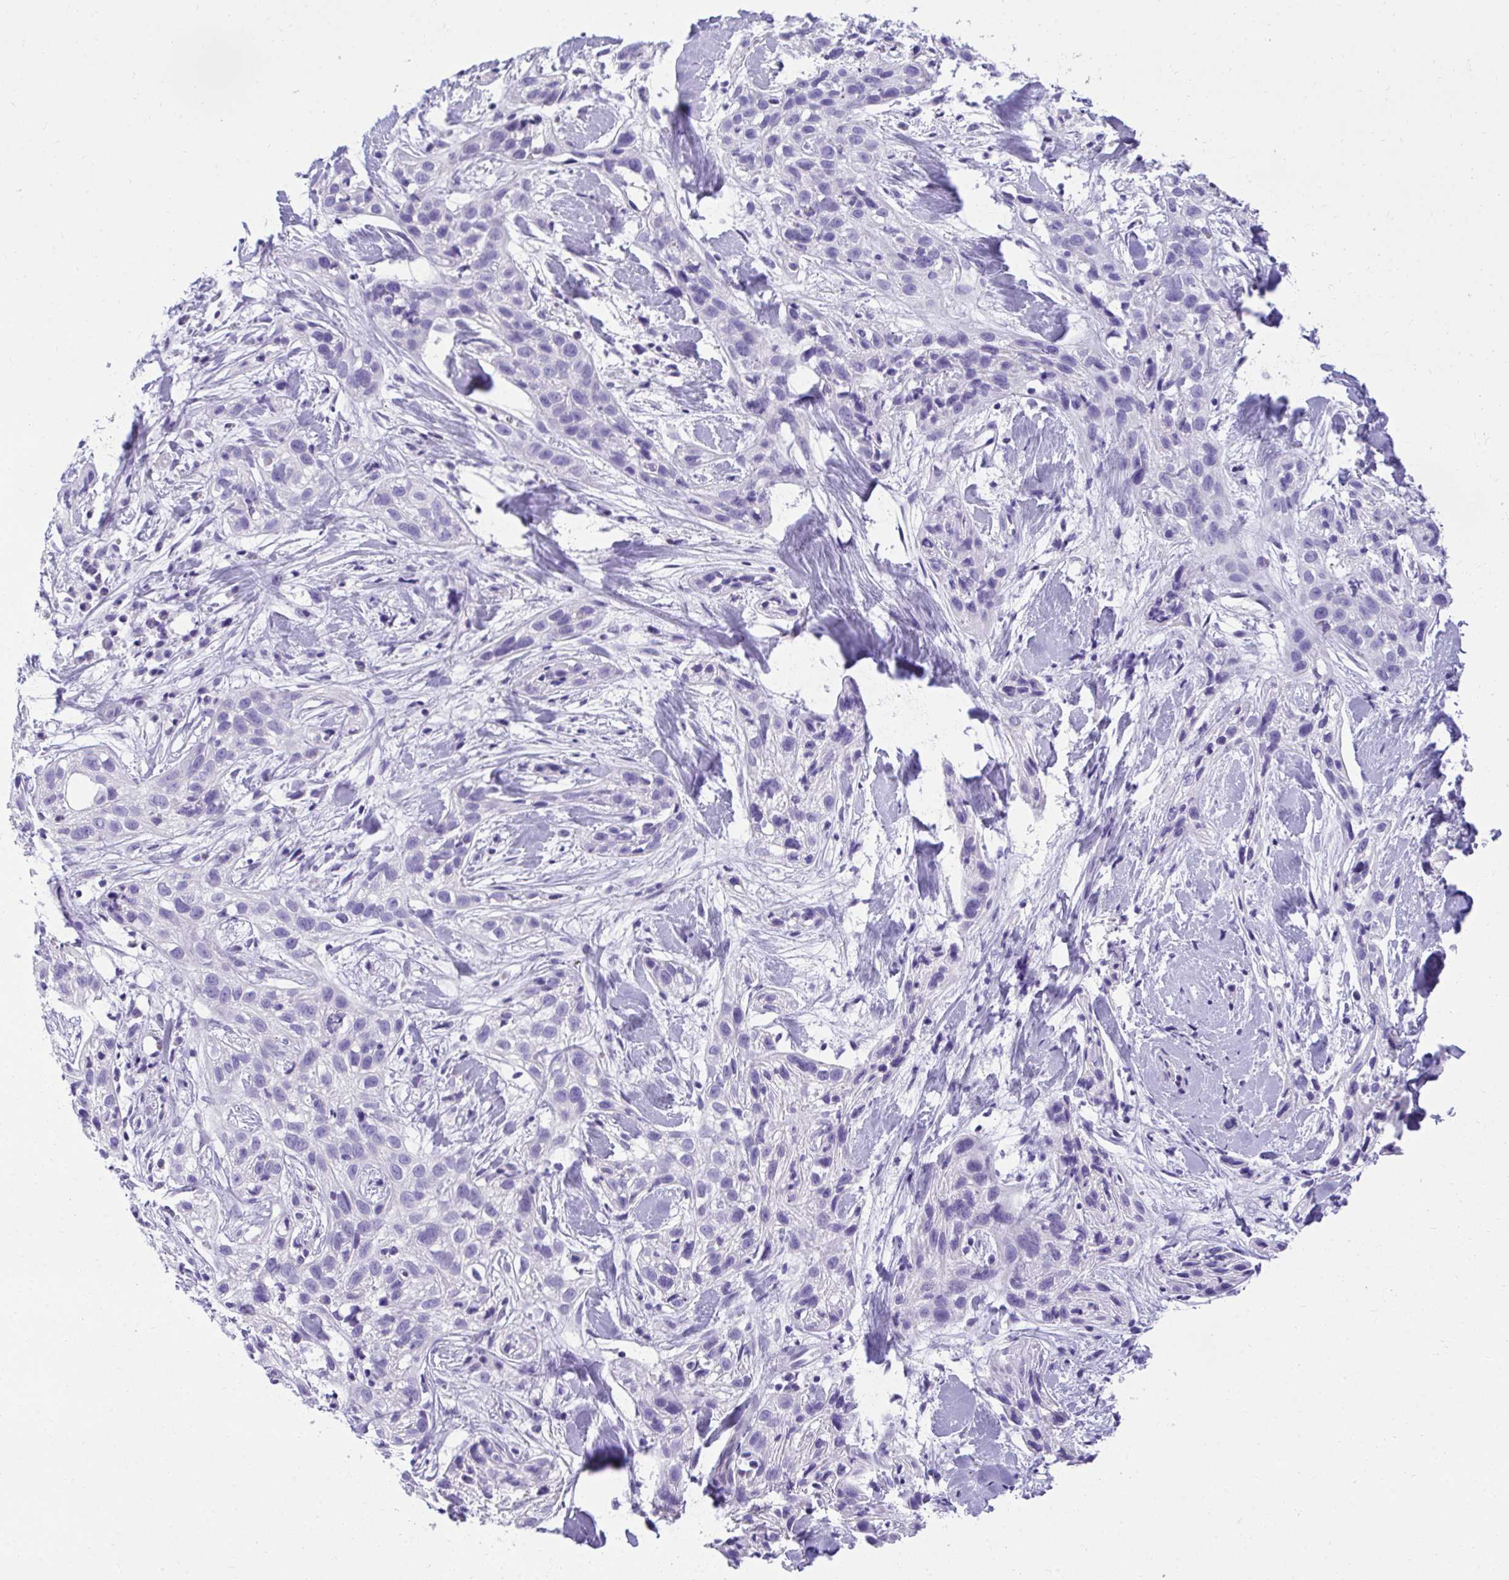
{"staining": {"intensity": "negative", "quantity": "none", "location": "none"}, "tissue": "skin cancer", "cell_type": "Tumor cells", "image_type": "cancer", "snomed": [{"axis": "morphology", "description": "Squamous cell carcinoma, NOS"}, {"axis": "topography", "description": "Skin"}], "caption": "Photomicrograph shows no protein positivity in tumor cells of skin cancer (squamous cell carcinoma) tissue. (DAB (3,3'-diaminobenzidine) immunohistochemistry (IHC) visualized using brightfield microscopy, high magnification).", "gene": "PGM2L1", "patient": {"sex": "male", "age": 82}}